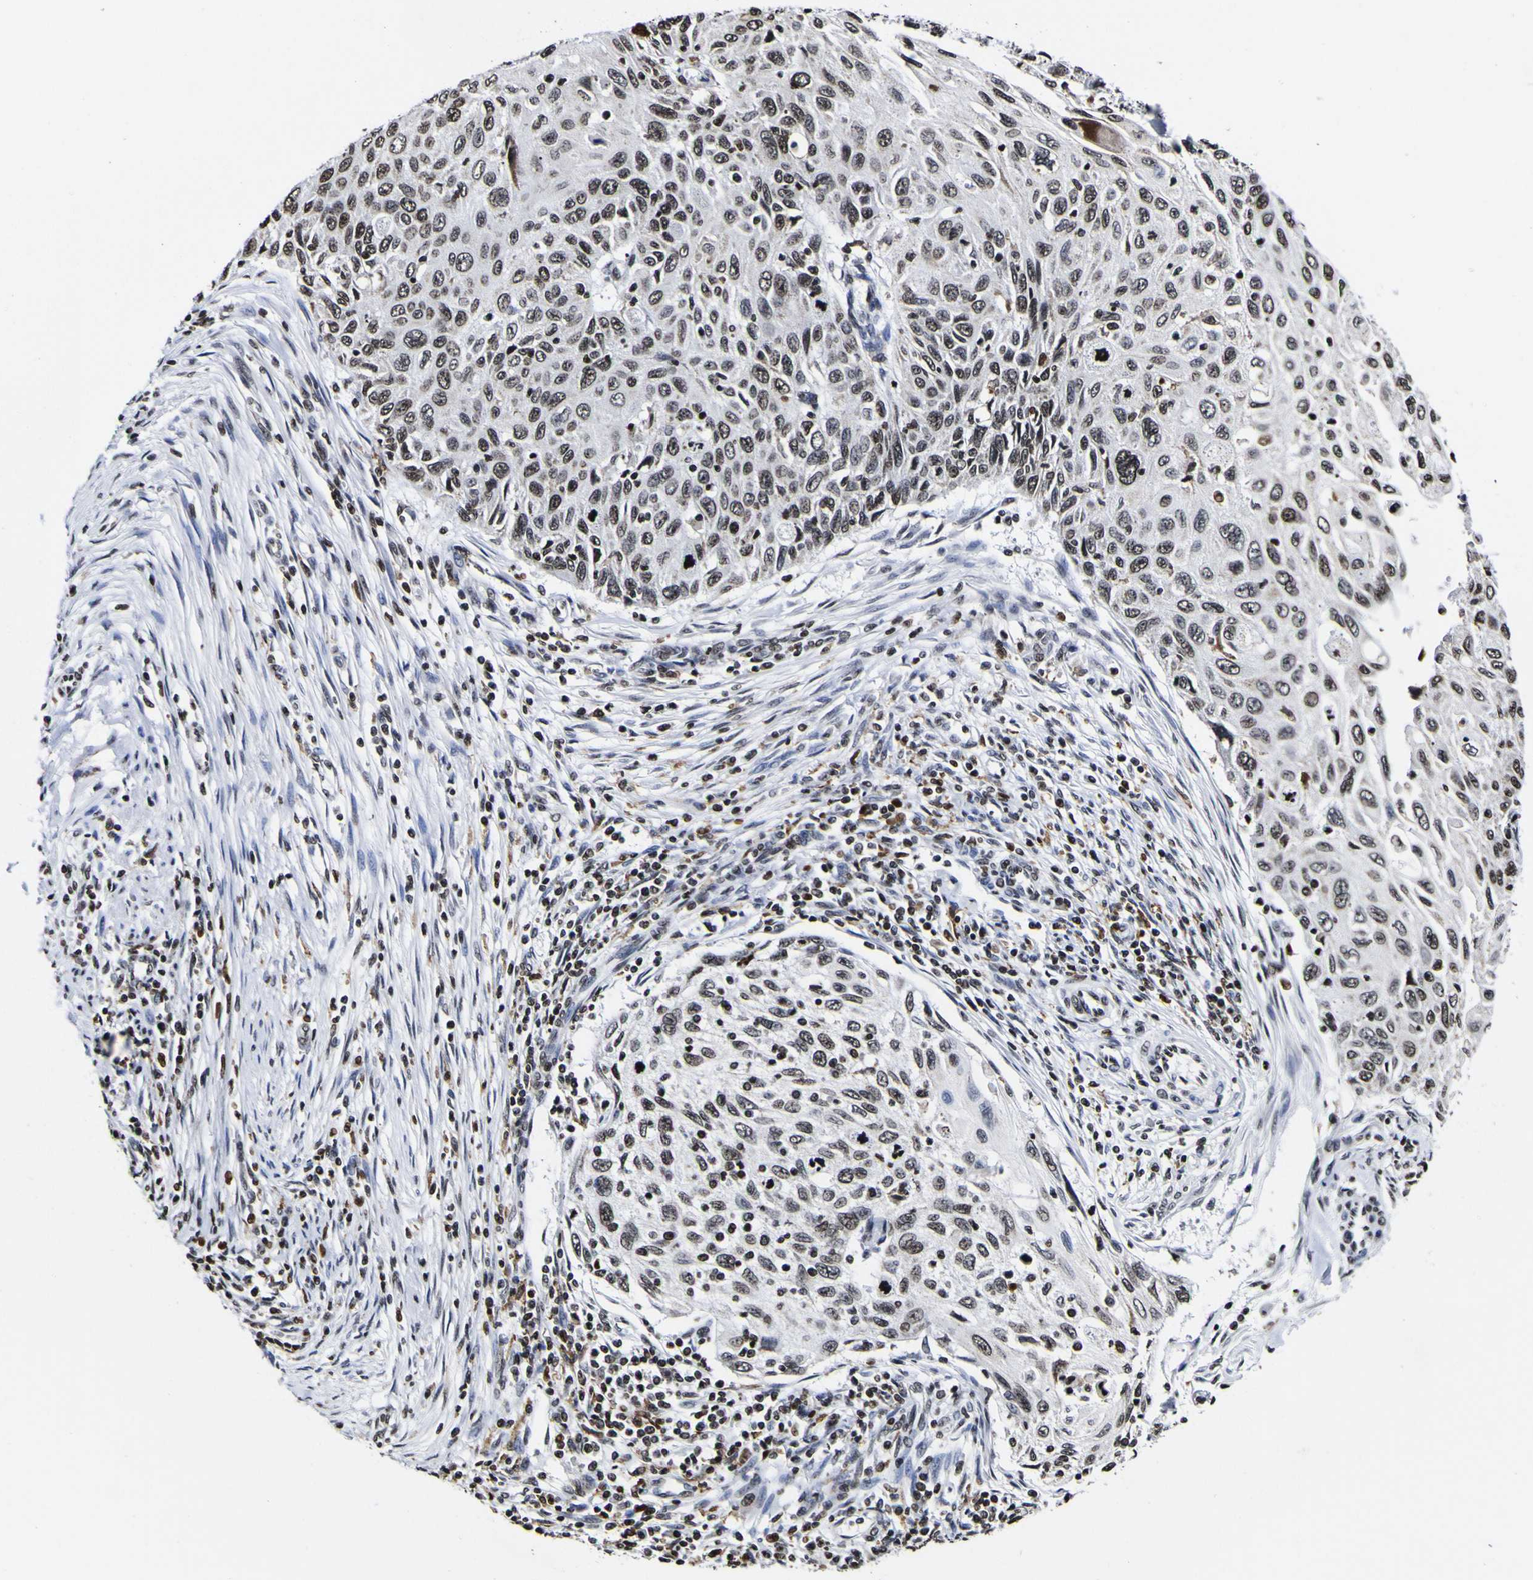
{"staining": {"intensity": "strong", "quantity": ">75%", "location": "nuclear"}, "tissue": "cervical cancer", "cell_type": "Tumor cells", "image_type": "cancer", "snomed": [{"axis": "morphology", "description": "Squamous cell carcinoma, NOS"}, {"axis": "topography", "description": "Cervix"}], "caption": "Approximately >75% of tumor cells in human cervical cancer demonstrate strong nuclear protein staining as visualized by brown immunohistochemical staining.", "gene": "PIAS1", "patient": {"sex": "female", "age": 70}}